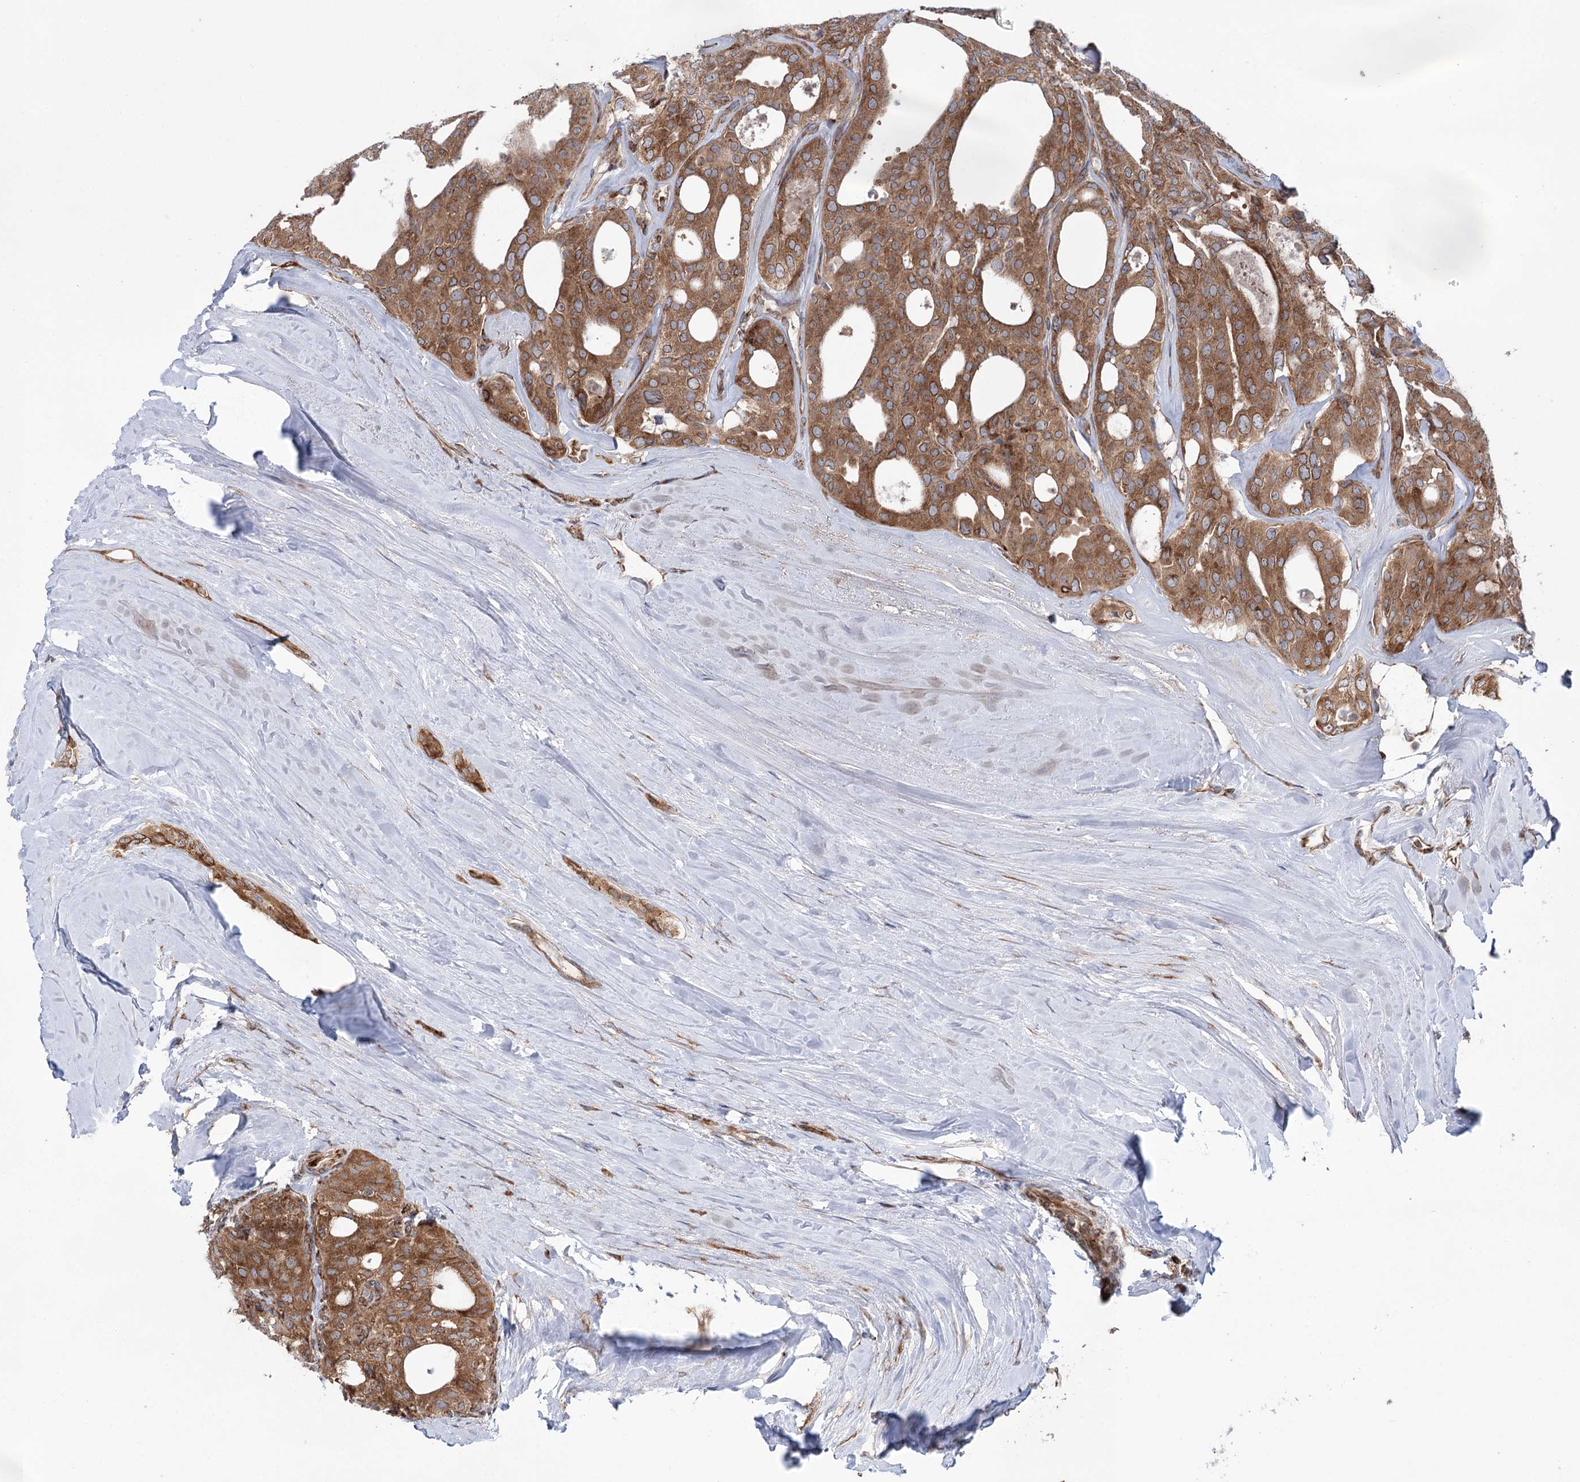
{"staining": {"intensity": "strong", "quantity": ">75%", "location": "cytoplasmic/membranous"}, "tissue": "thyroid cancer", "cell_type": "Tumor cells", "image_type": "cancer", "snomed": [{"axis": "morphology", "description": "Follicular adenoma carcinoma, NOS"}, {"axis": "topography", "description": "Thyroid gland"}], "caption": "Immunohistochemical staining of human thyroid cancer demonstrates high levels of strong cytoplasmic/membranous positivity in approximately >75% of tumor cells.", "gene": "VWA2", "patient": {"sex": "male", "age": 75}}